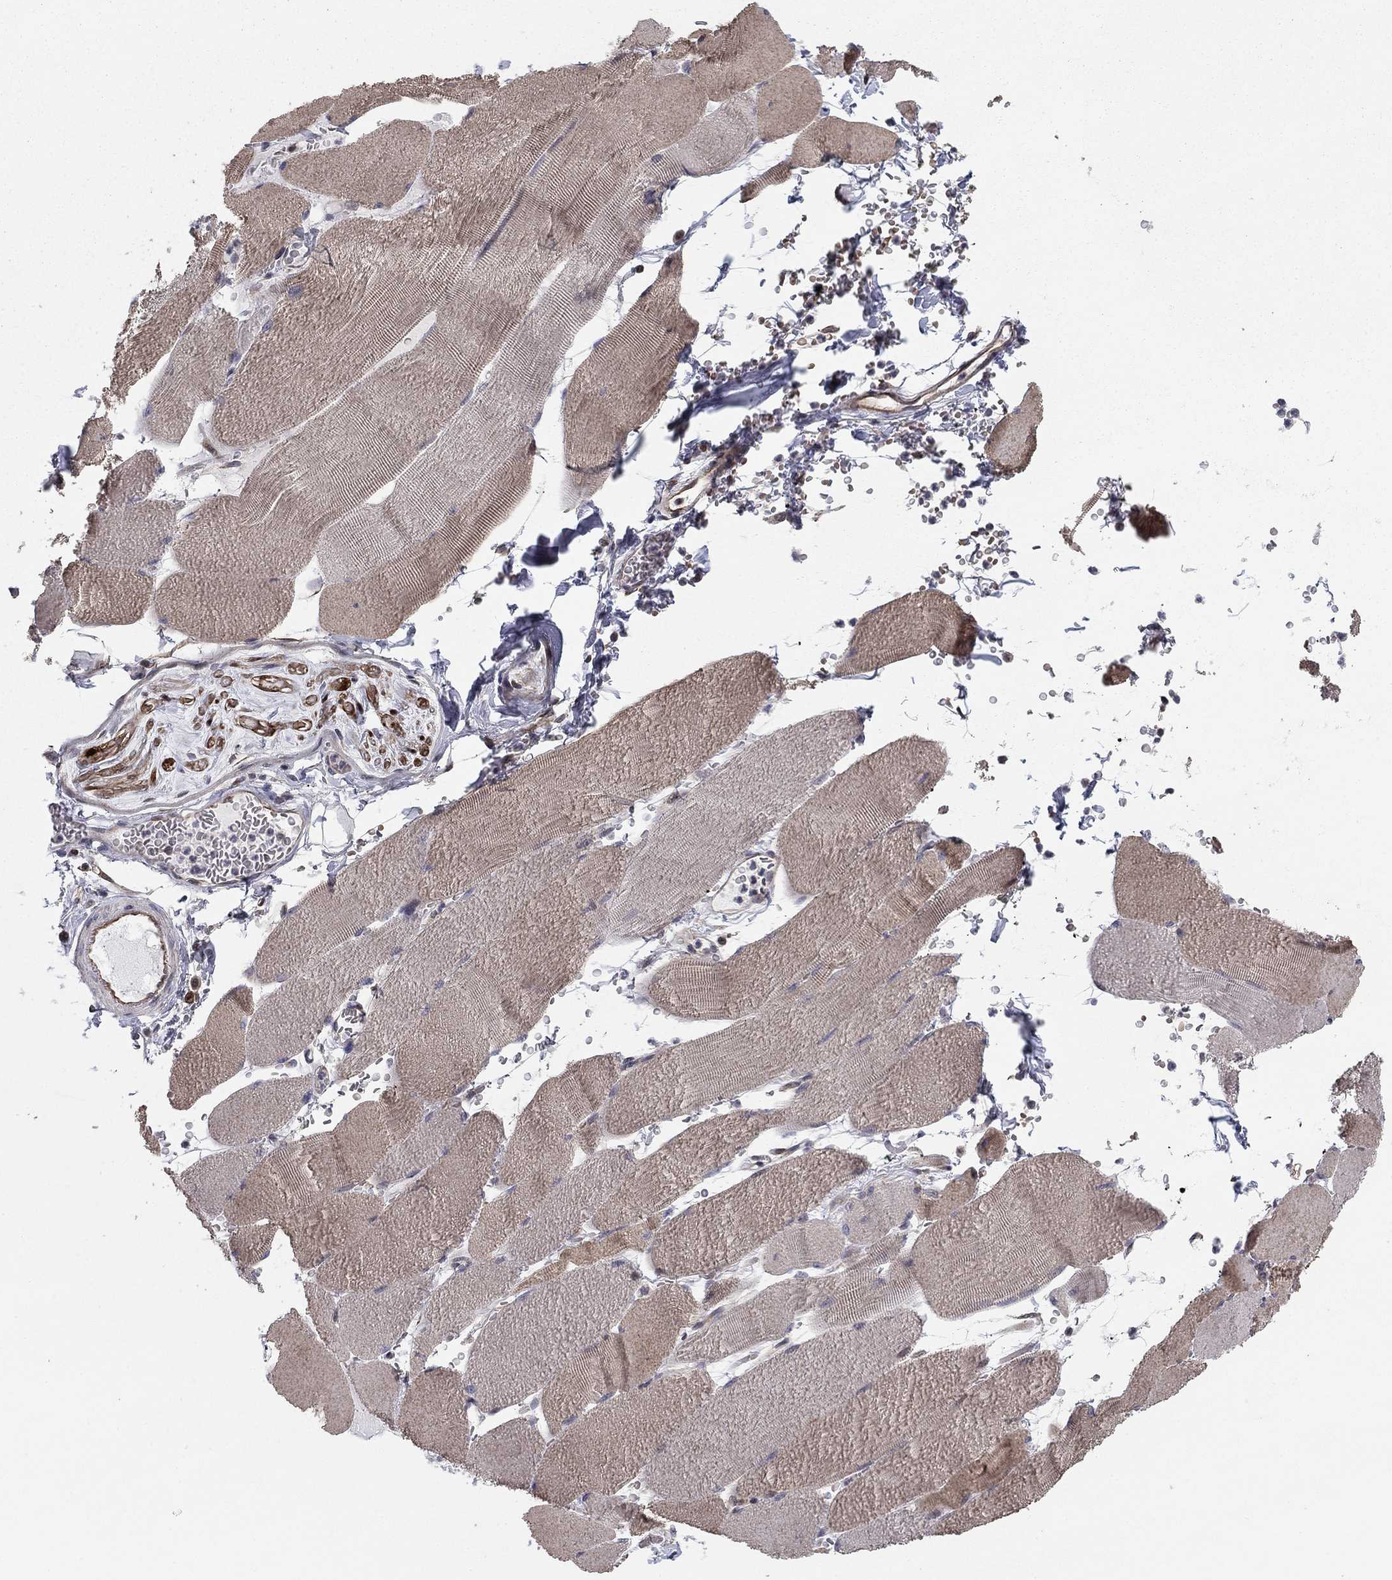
{"staining": {"intensity": "moderate", "quantity": "25%-75%", "location": "cytoplasmic/membranous"}, "tissue": "skeletal muscle", "cell_type": "Myocytes", "image_type": "normal", "snomed": [{"axis": "morphology", "description": "Normal tissue, NOS"}, {"axis": "topography", "description": "Skeletal muscle"}], "caption": "This image displays immunohistochemistry (IHC) staining of normal skeletal muscle, with medium moderate cytoplasmic/membranous staining in approximately 25%-75% of myocytes.", "gene": "BCL11A", "patient": {"sex": "male", "age": 56}}